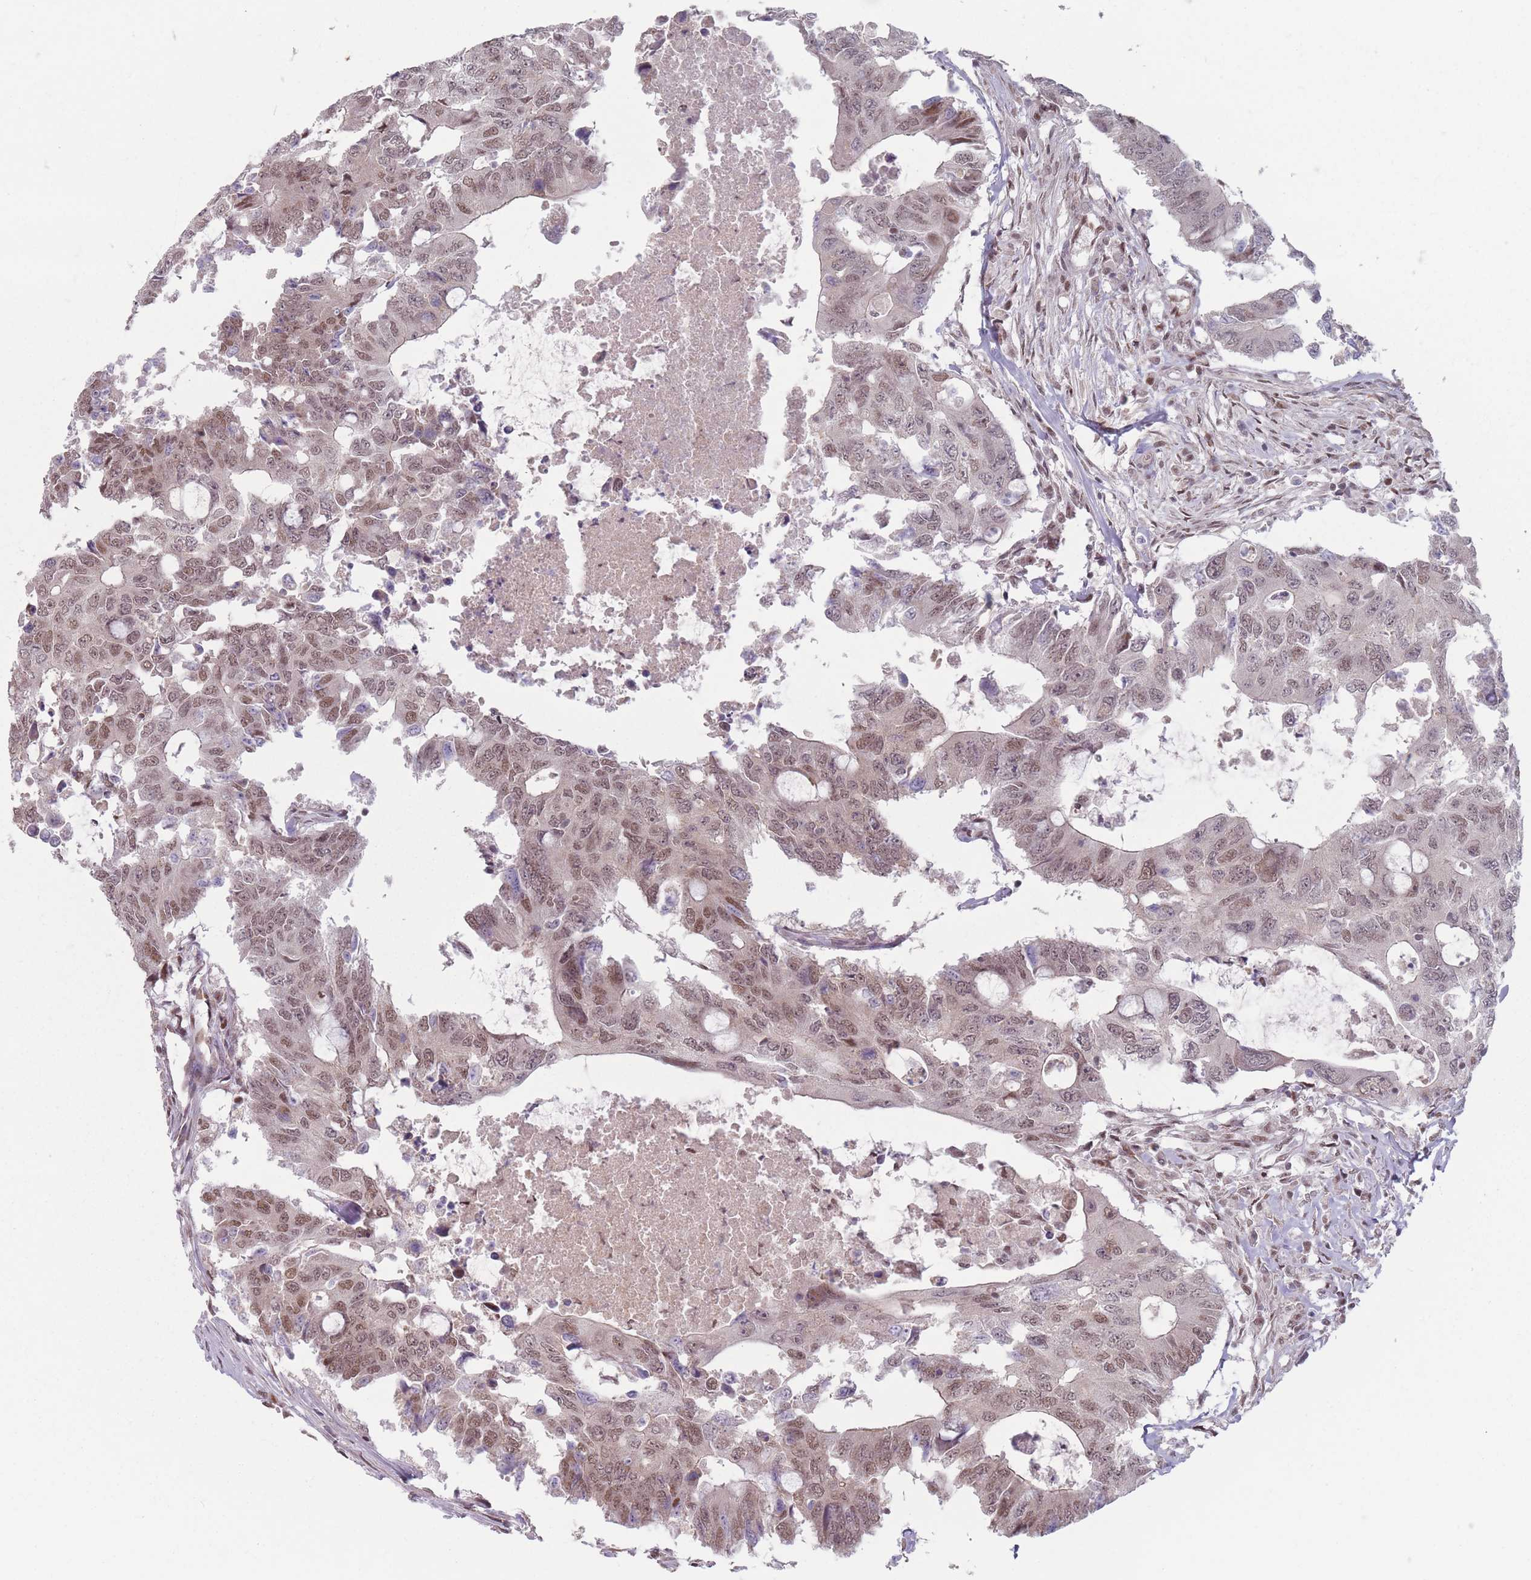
{"staining": {"intensity": "moderate", "quantity": ">75%", "location": "nuclear"}, "tissue": "colorectal cancer", "cell_type": "Tumor cells", "image_type": "cancer", "snomed": [{"axis": "morphology", "description": "Adenocarcinoma, NOS"}, {"axis": "topography", "description": "Colon"}], "caption": "A high-resolution micrograph shows IHC staining of adenocarcinoma (colorectal), which demonstrates moderate nuclear positivity in approximately >75% of tumor cells.", "gene": "SH3BGRL2", "patient": {"sex": "male", "age": 71}}